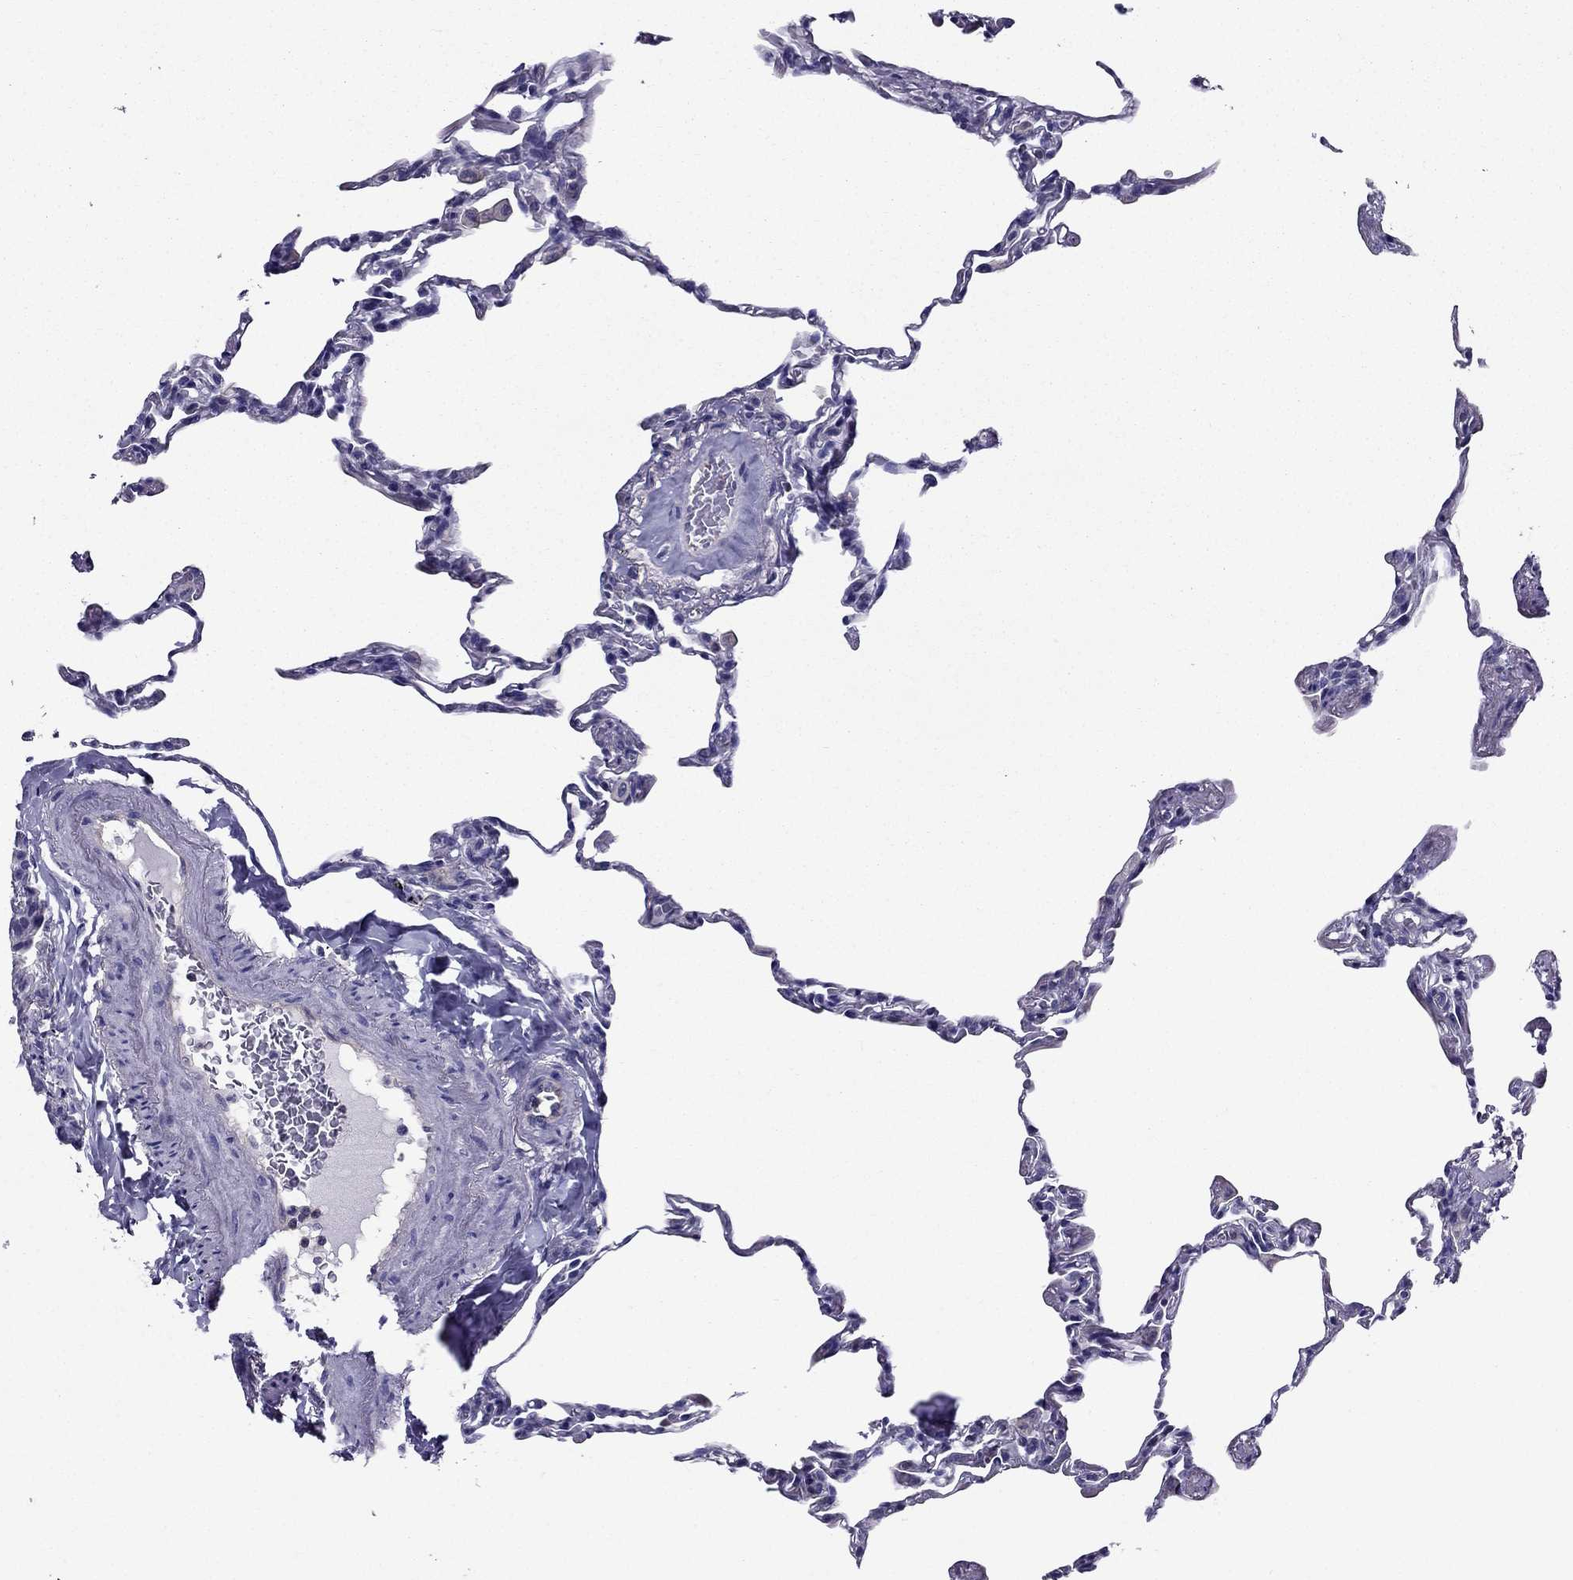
{"staining": {"intensity": "negative", "quantity": "none", "location": "none"}, "tissue": "lung", "cell_type": "Alveolar cells", "image_type": "normal", "snomed": [{"axis": "morphology", "description": "Normal tissue, NOS"}, {"axis": "topography", "description": "Lung"}], "caption": "DAB (3,3'-diaminobenzidine) immunohistochemical staining of unremarkable human lung shows no significant expression in alveolar cells.", "gene": "AAK1", "patient": {"sex": "female", "age": 57}}